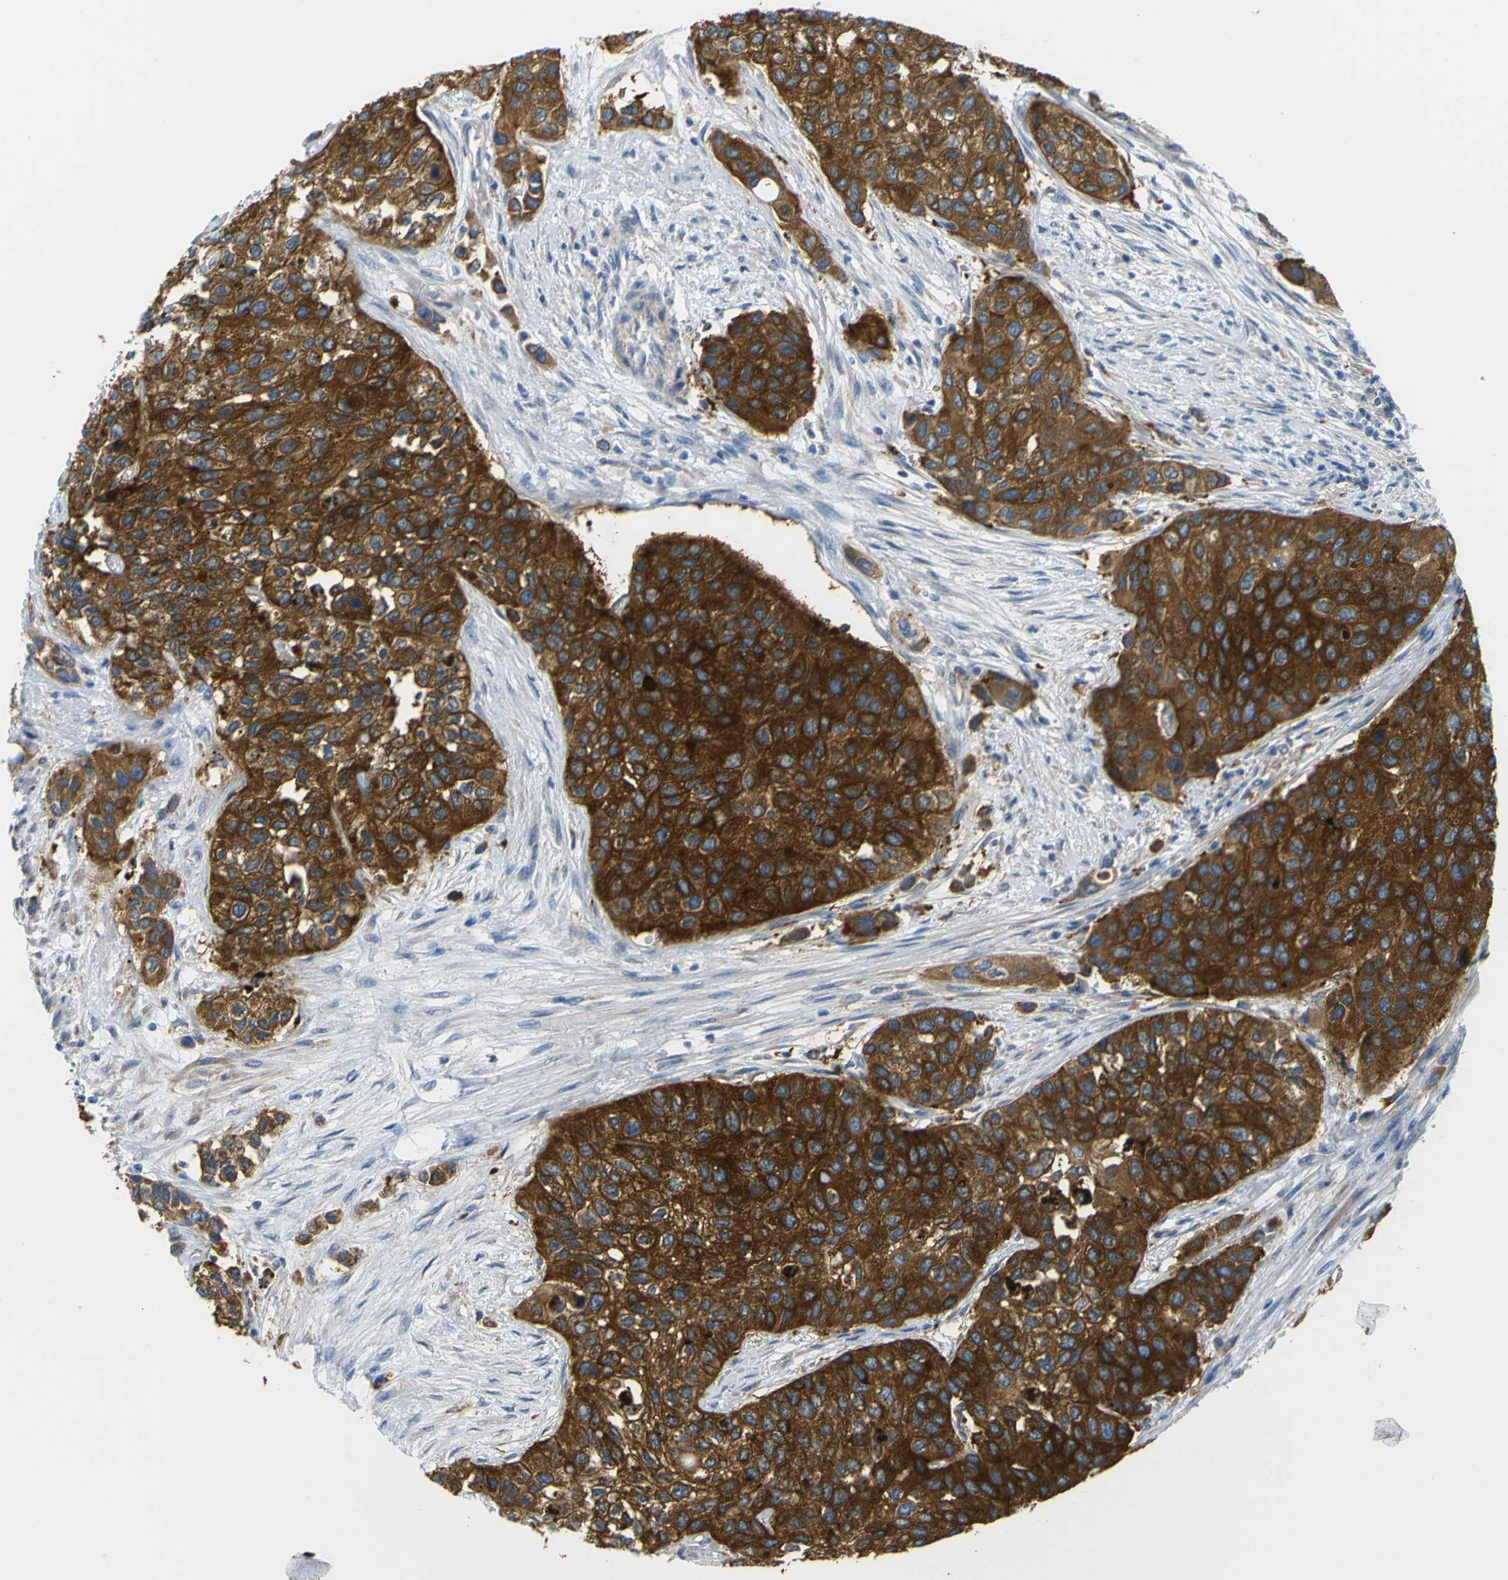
{"staining": {"intensity": "strong", "quantity": ">75%", "location": "cytoplasmic/membranous"}, "tissue": "urothelial cancer", "cell_type": "Tumor cells", "image_type": "cancer", "snomed": [{"axis": "morphology", "description": "Urothelial carcinoma, High grade"}, {"axis": "topography", "description": "Urinary bladder"}], "caption": "Urothelial cancer stained with immunohistochemistry exhibits strong cytoplasmic/membranous expression in approximately >75% of tumor cells.", "gene": "SYPL1", "patient": {"sex": "female", "age": 56}}